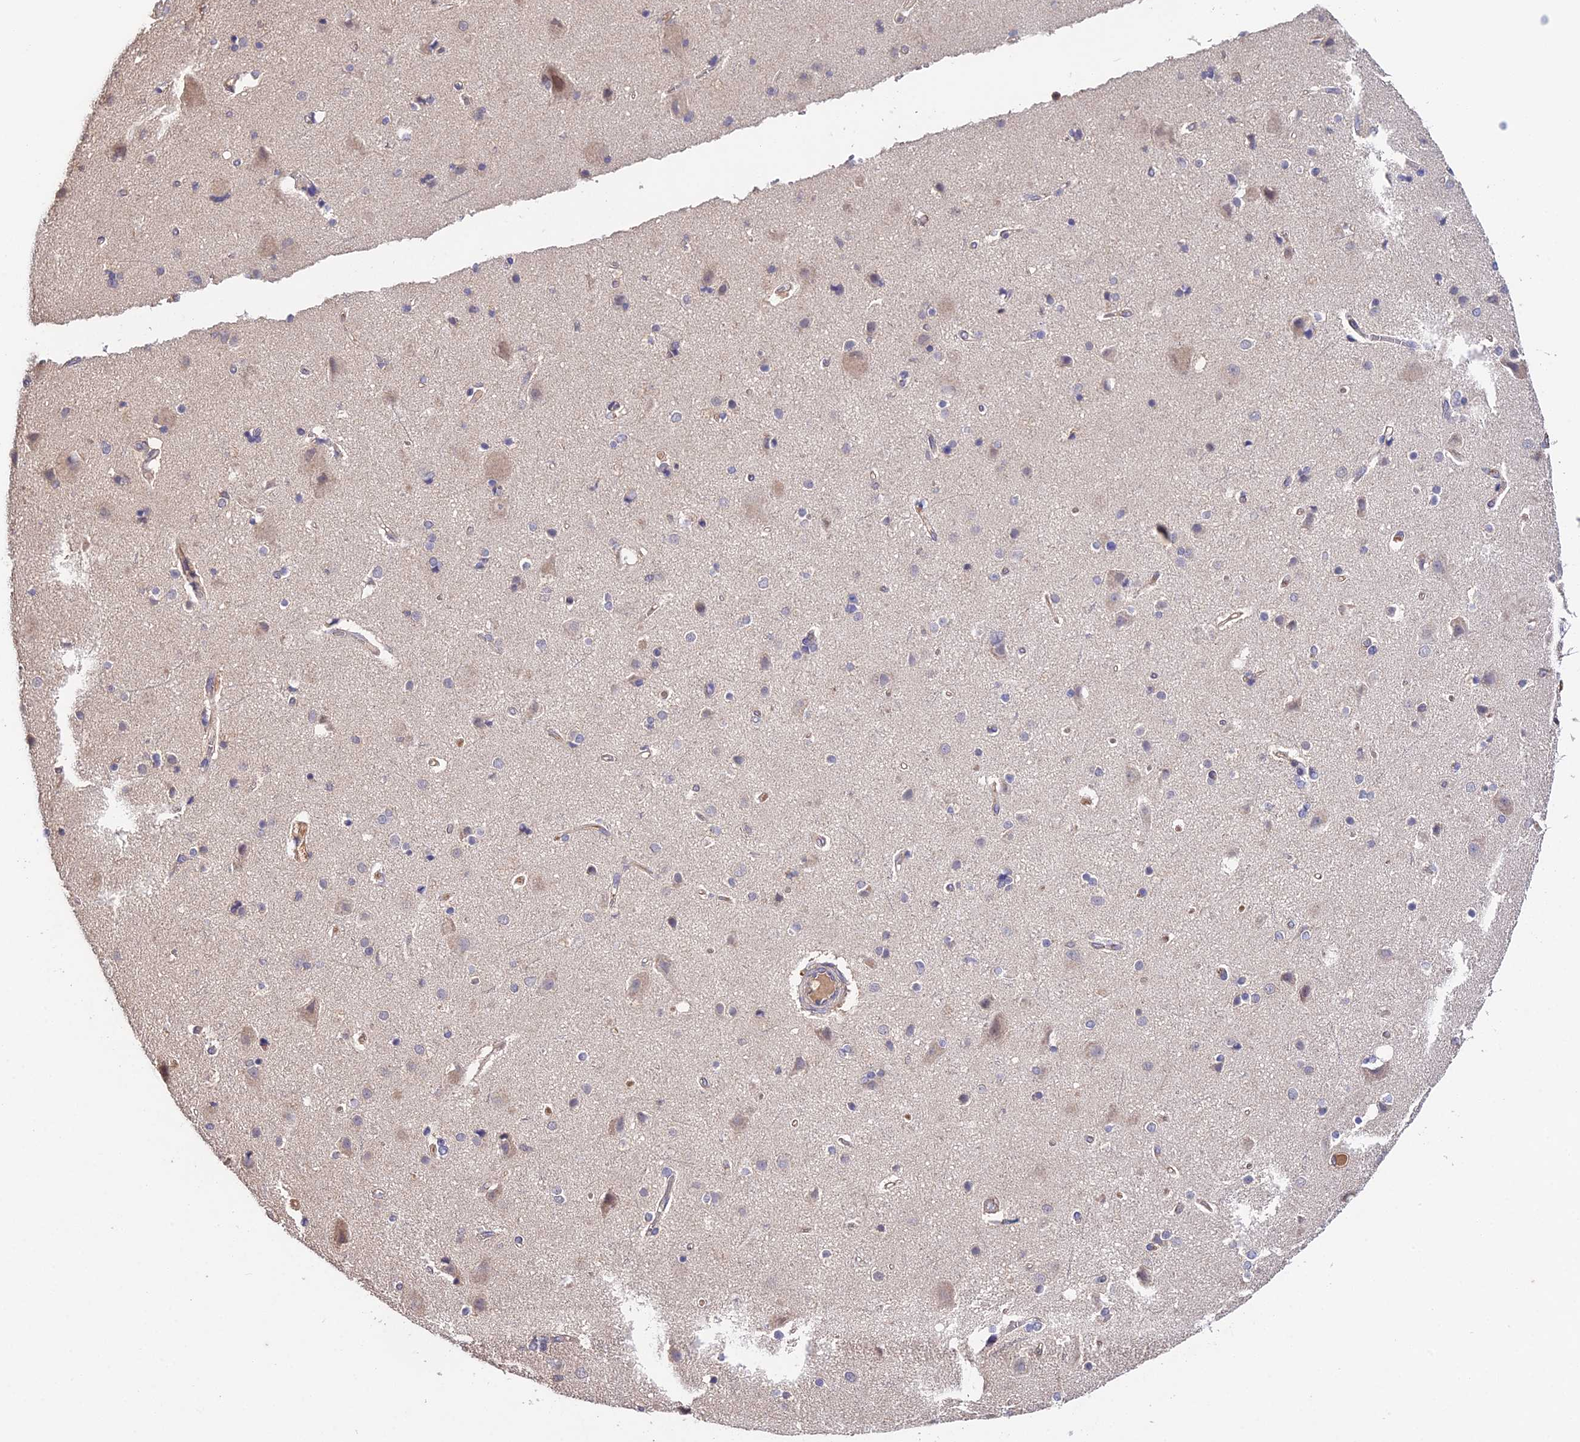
{"staining": {"intensity": "moderate", "quantity": "25%-75%", "location": "cytoplasmic/membranous"}, "tissue": "cerebral cortex", "cell_type": "Endothelial cells", "image_type": "normal", "snomed": [{"axis": "morphology", "description": "Normal tissue, NOS"}, {"axis": "topography", "description": "Cerebral cortex"}], "caption": "Cerebral cortex stained with a brown dye reveals moderate cytoplasmic/membranous positive expression in approximately 25%-75% of endothelial cells.", "gene": "FBP1", "patient": {"sex": "female", "age": 54}}